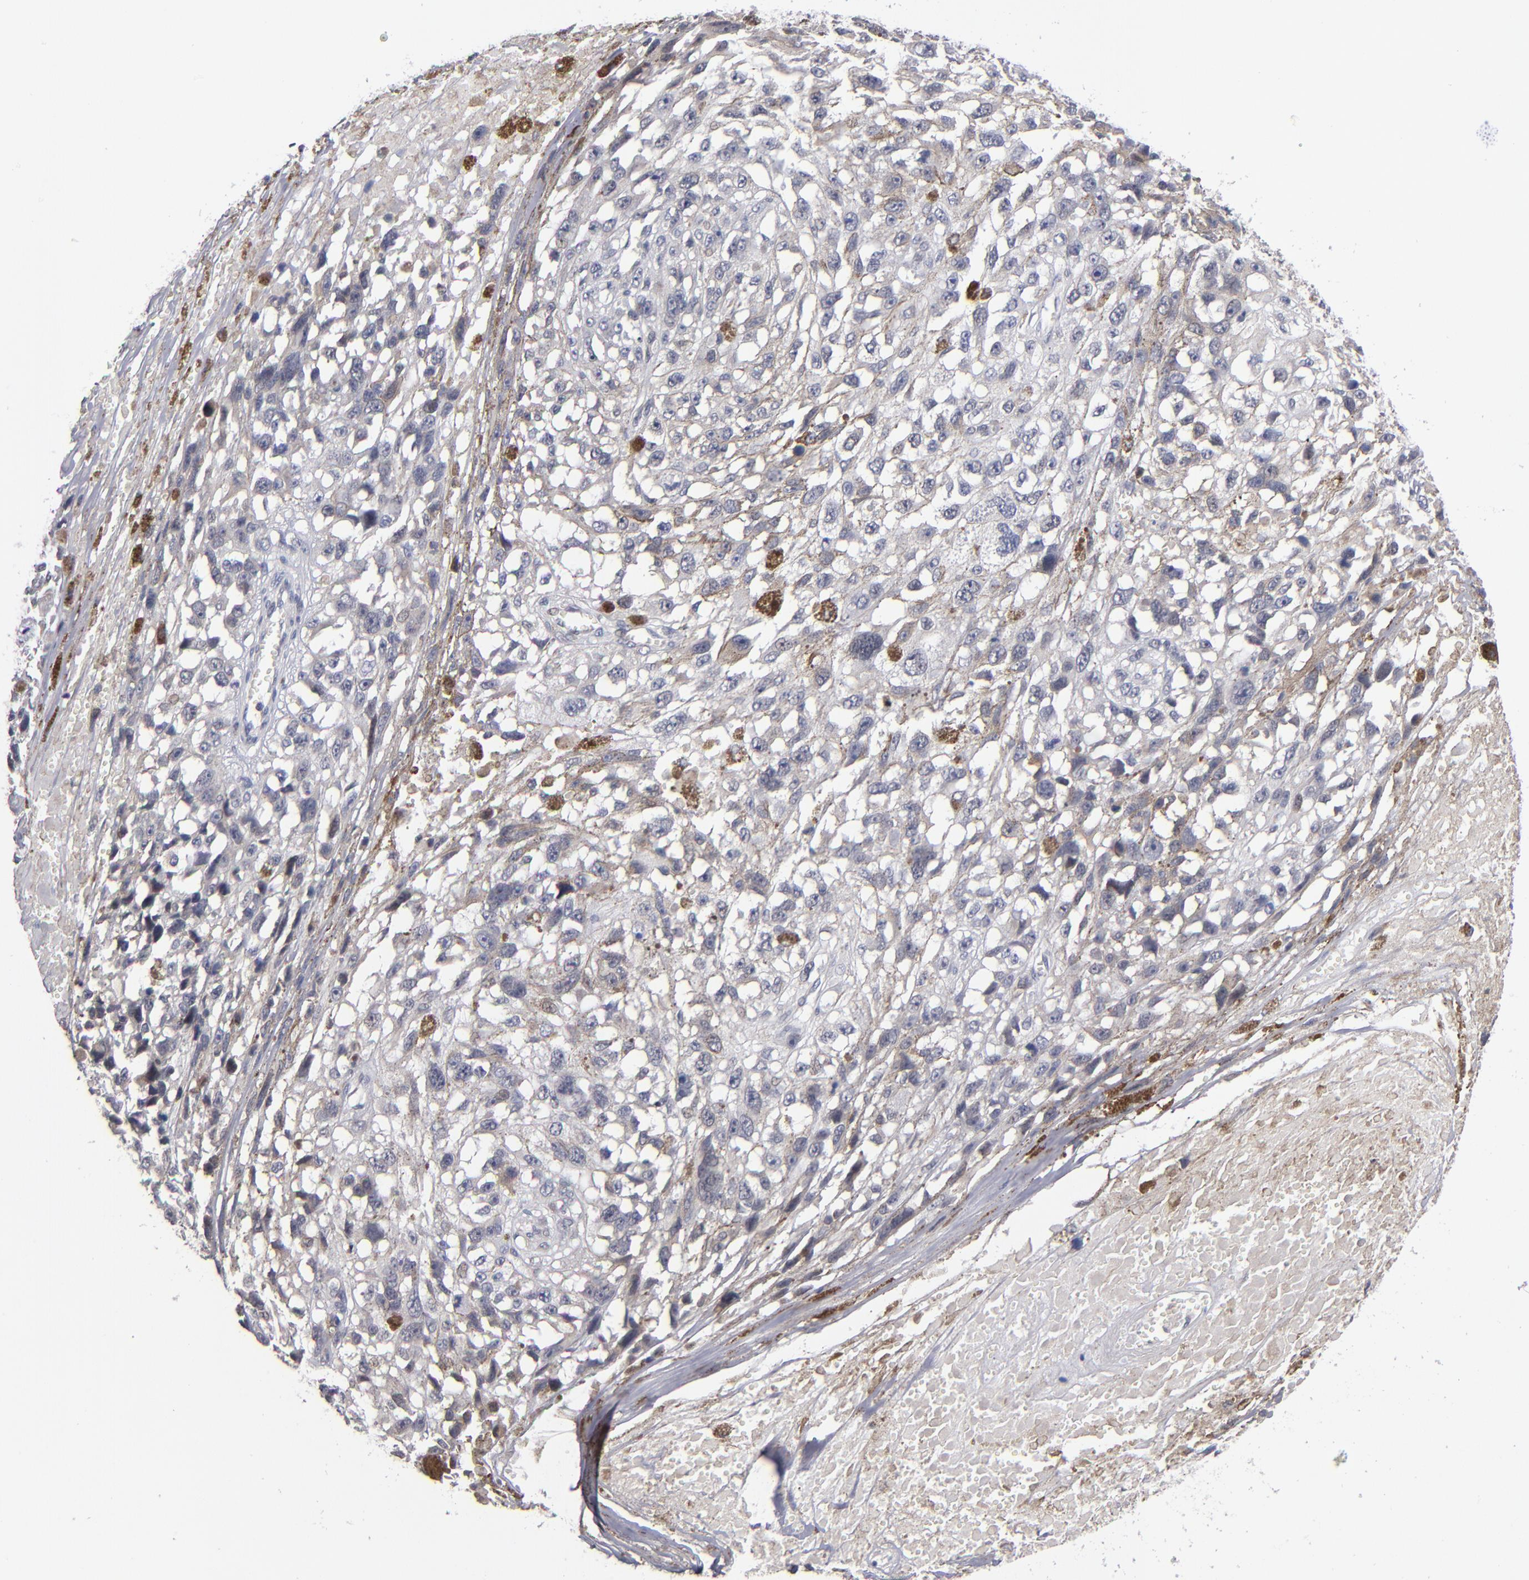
{"staining": {"intensity": "weak", "quantity": "25%-75%", "location": "cytoplasmic/membranous"}, "tissue": "melanoma", "cell_type": "Tumor cells", "image_type": "cancer", "snomed": [{"axis": "morphology", "description": "Malignant melanoma, Metastatic site"}, {"axis": "topography", "description": "Lymph node"}], "caption": "A photomicrograph showing weak cytoplasmic/membranous positivity in approximately 25%-75% of tumor cells in melanoma, as visualized by brown immunohistochemical staining.", "gene": "ODF2", "patient": {"sex": "male", "age": 59}}